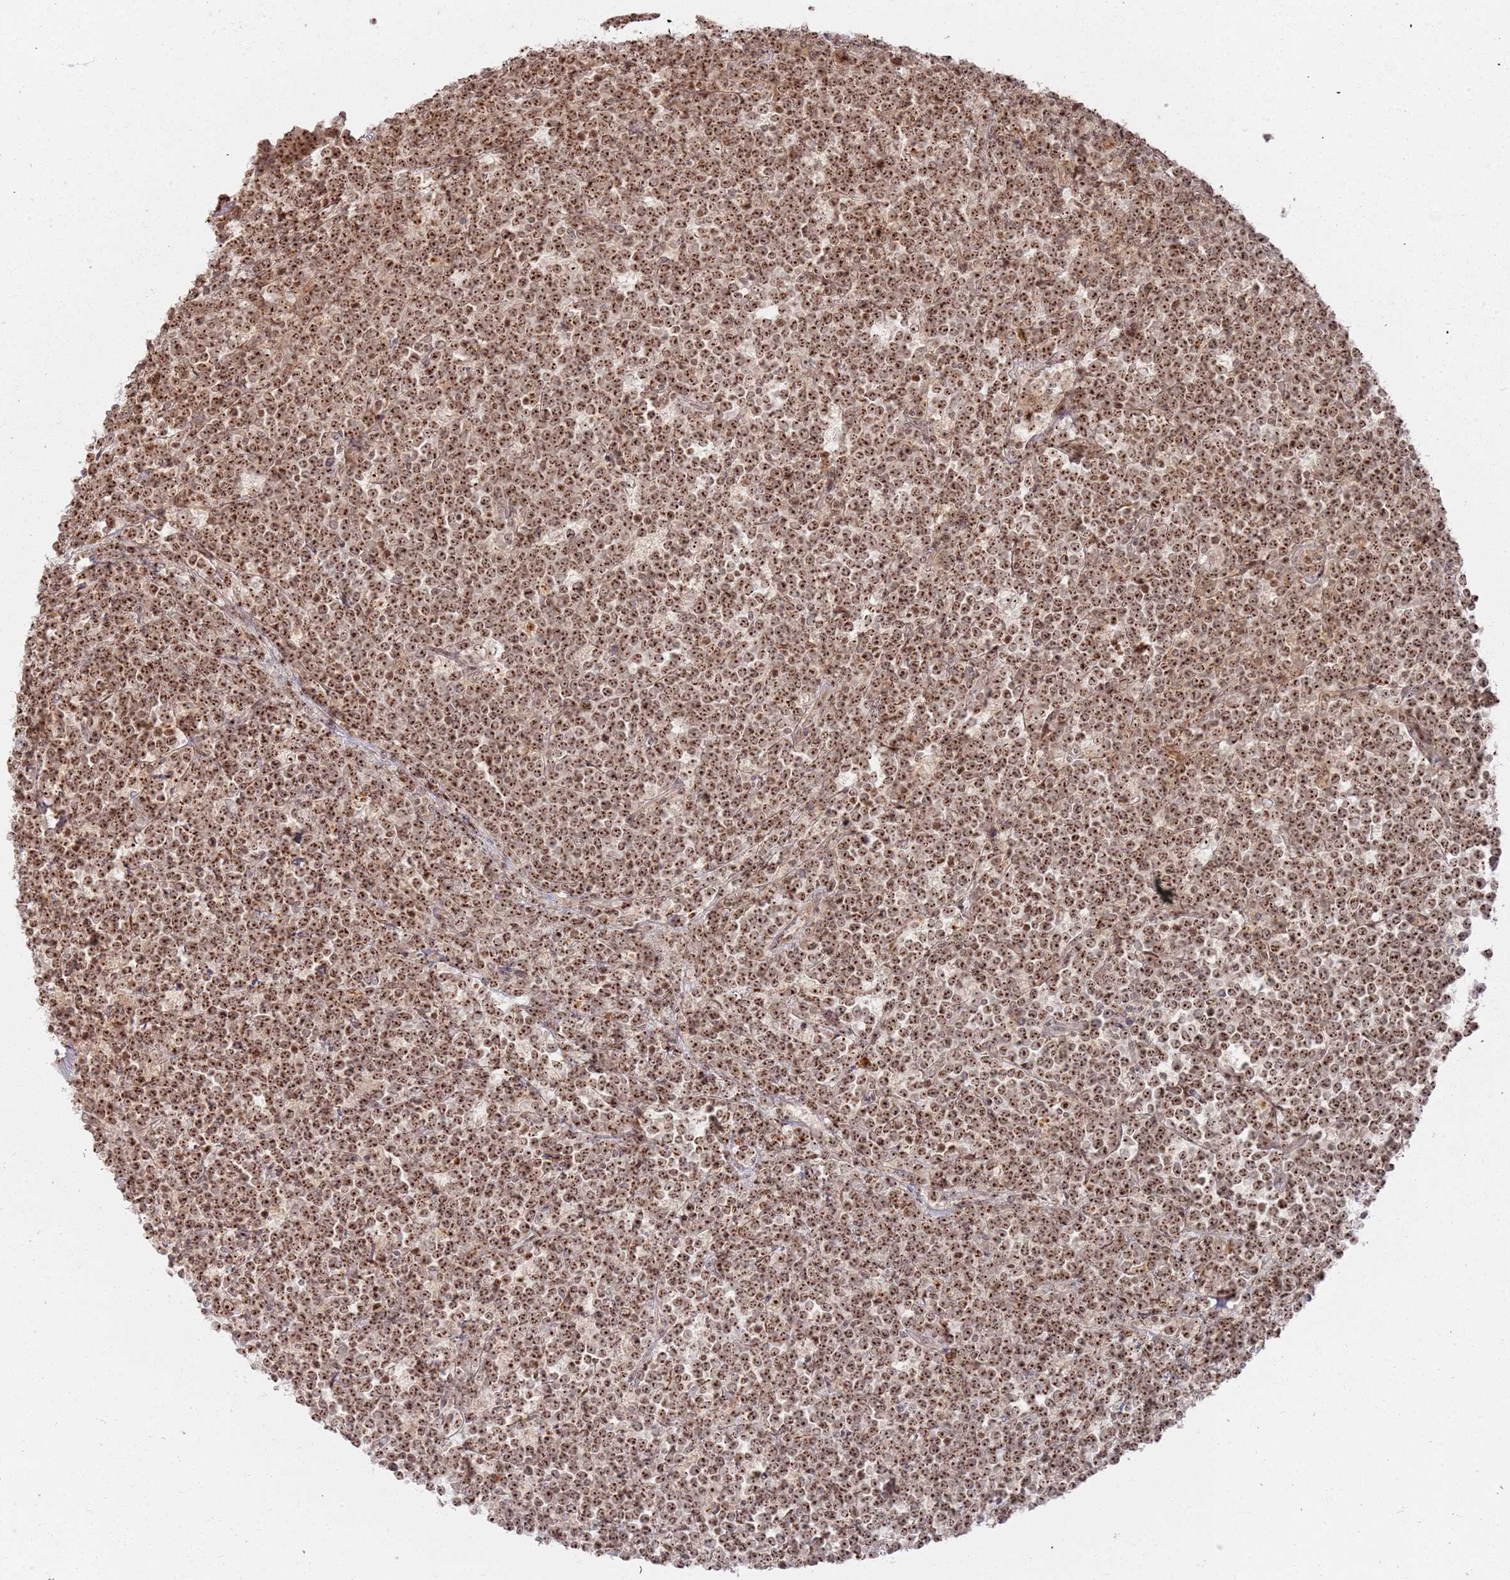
{"staining": {"intensity": "strong", "quantity": ">75%", "location": "nuclear"}, "tissue": "lymphoma", "cell_type": "Tumor cells", "image_type": "cancer", "snomed": [{"axis": "morphology", "description": "Malignant lymphoma, non-Hodgkin's type, High grade"}, {"axis": "topography", "description": "Small intestine"}], "caption": "There is high levels of strong nuclear expression in tumor cells of high-grade malignant lymphoma, non-Hodgkin's type, as demonstrated by immunohistochemical staining (brown color).", "gene": "UTP11", "patient": {"sex": "male", "age": 8}}